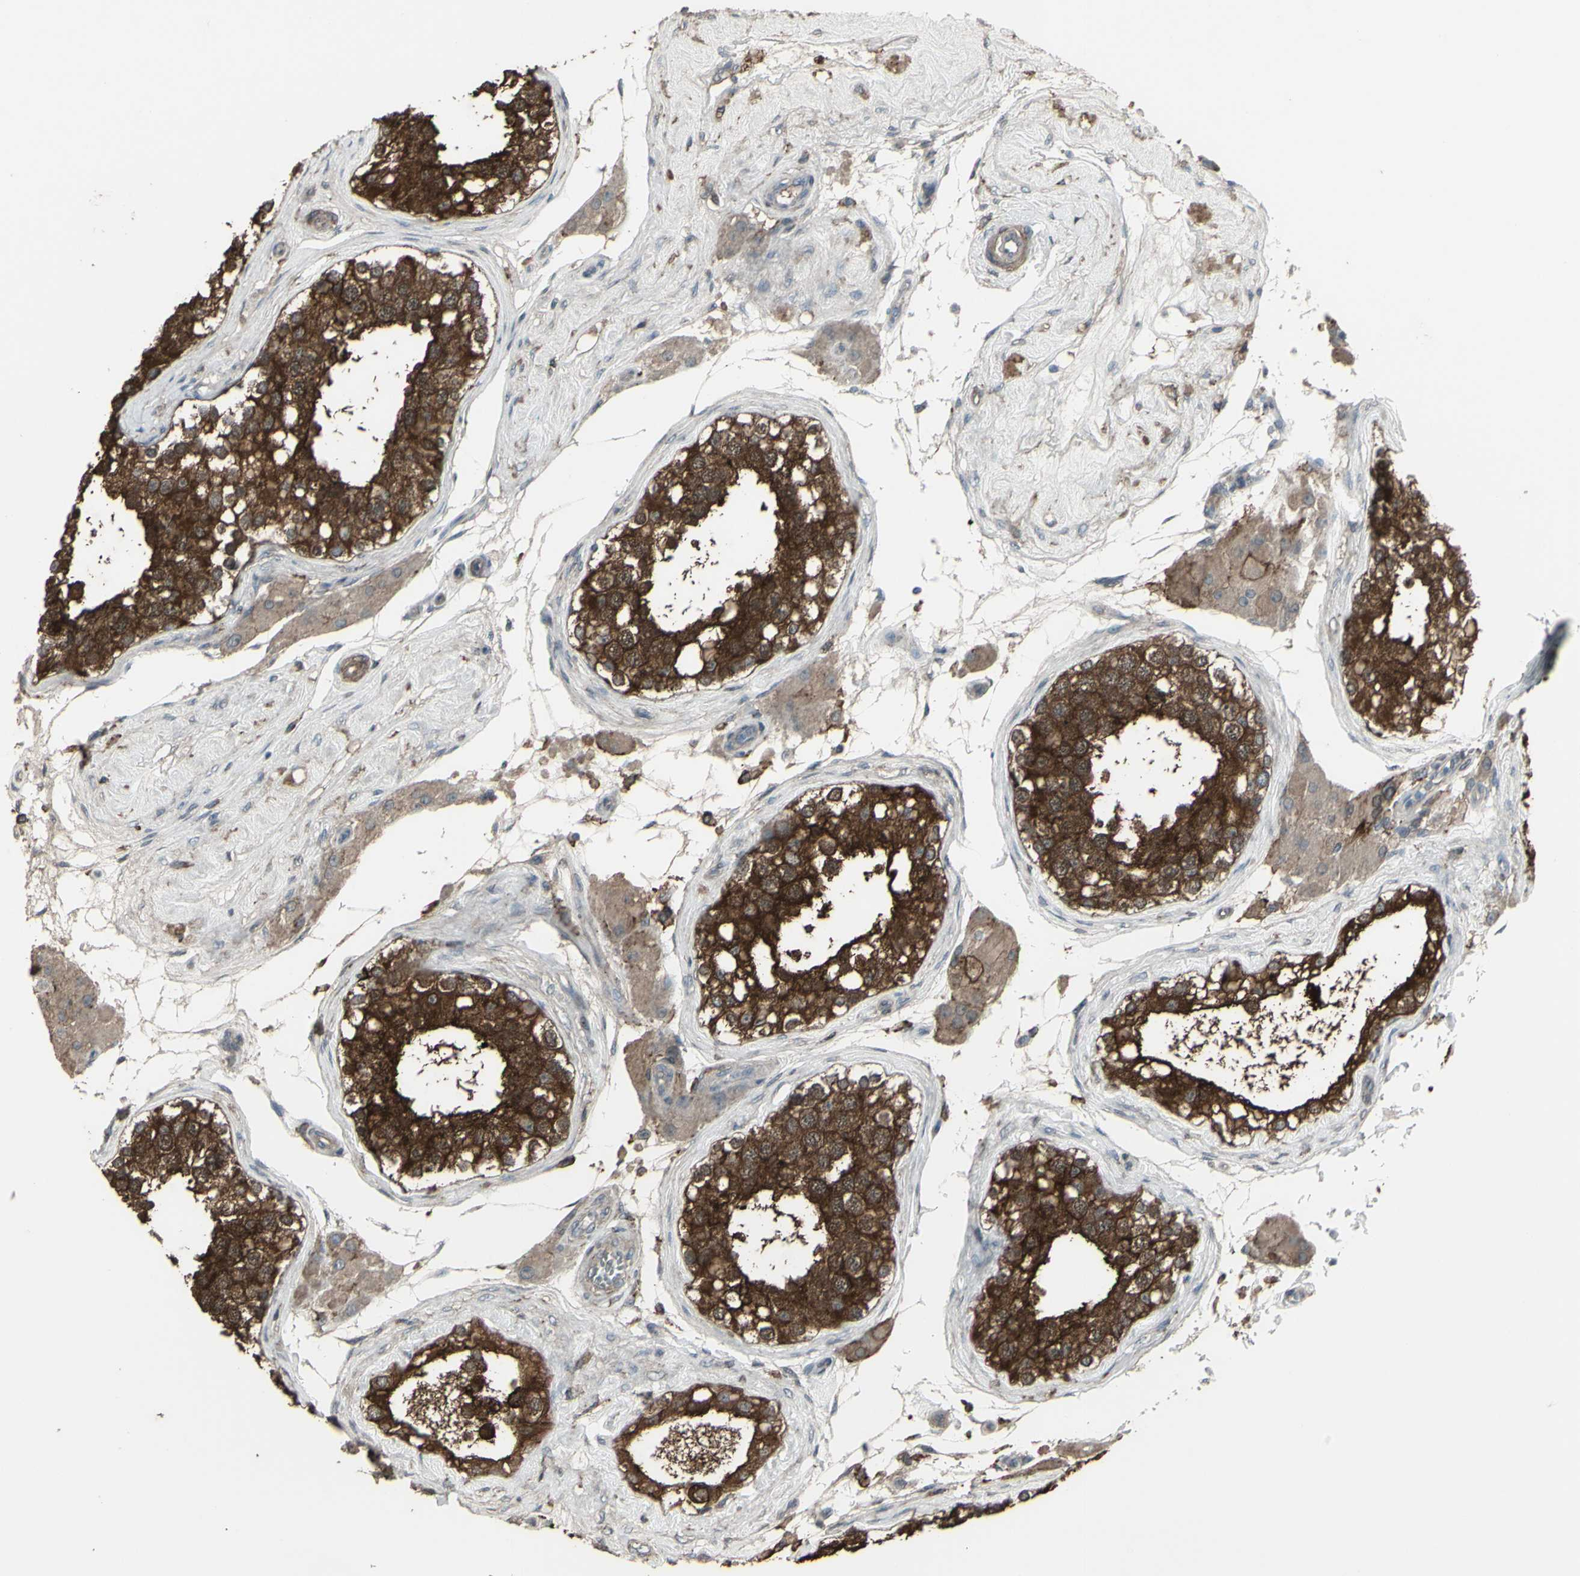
{"staining": {"intensity": "strong", "quantity": ">75%", "location": "cytoplasmic/membranous"}, "tissue": "testis", "cell_type": "Cells in seminiferous ducts", "image_type": "normal", "snomed": [{"axis": "morphology", "description": "Normal tissue, NOS"}, {"axis": "topography", "description": "Testis"}], "caption": "Protein expression analysis of unremarkable human testis reveals strong cytoplasmic/membranous positivity in about >75% of cells in seminiferous ducts. (Brightfield microscopy of DAB IHC at high magnification).", "gene": "SMO", "patient": {"sex": "male", "age": 68}}